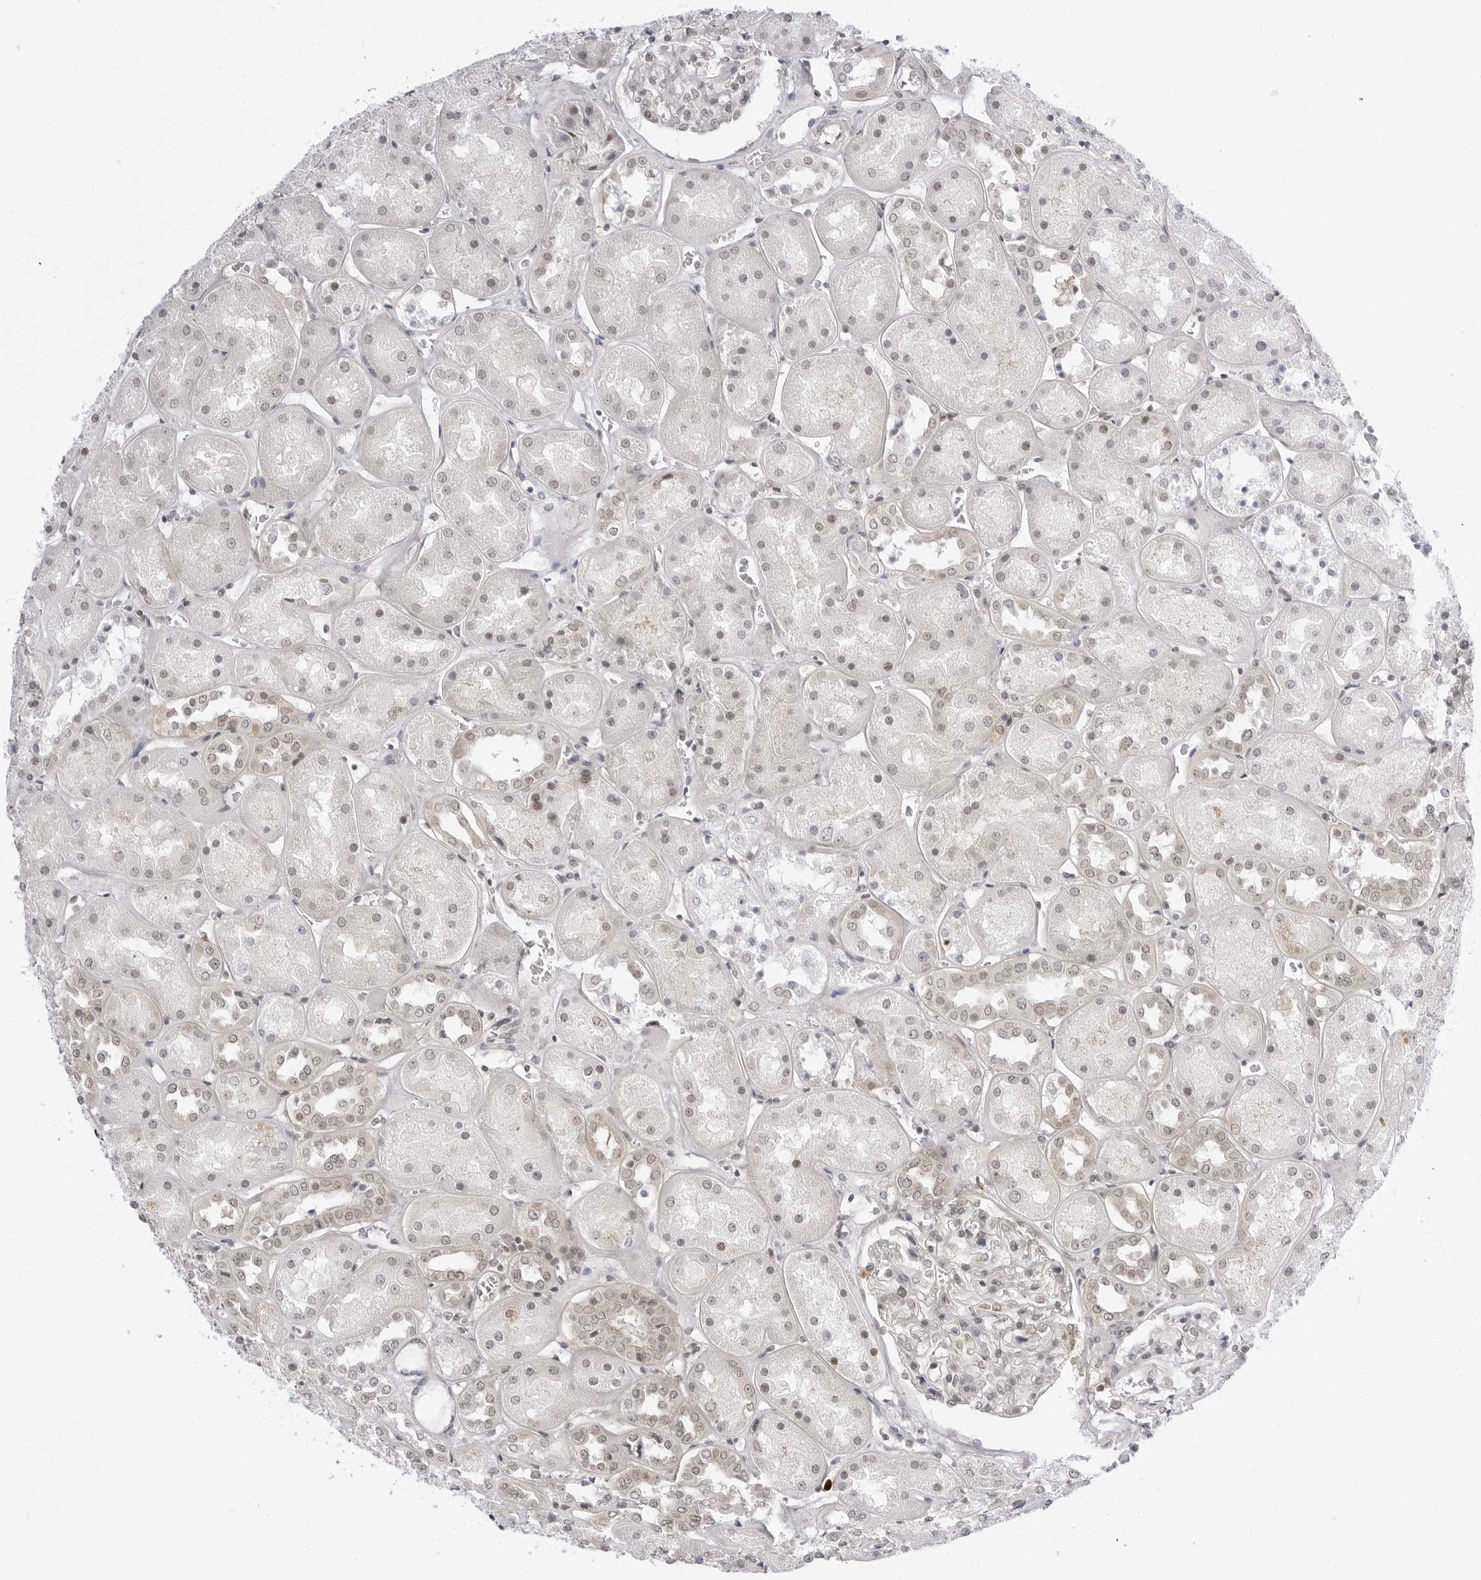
{"staining": {"intensity": "weak", "quantity": "25%-75%", "location": "nuclear"}, "tissue": "kidney", "cell_type": "Cells in glomeruli", "image_type": "normal", "snomed": [{"axis": "morphology", "description": "Normal tissue, NOS"}, {"axis": "topography", "description": "Kidney"}], "caption": "Weak nuclear staining for a protein is identified in approximately 25%-75% of cells in glomeruli of normal kidney using IHC.", "gene": "PPP2R5C", "patient": {"sex": "male", "age": 70}}